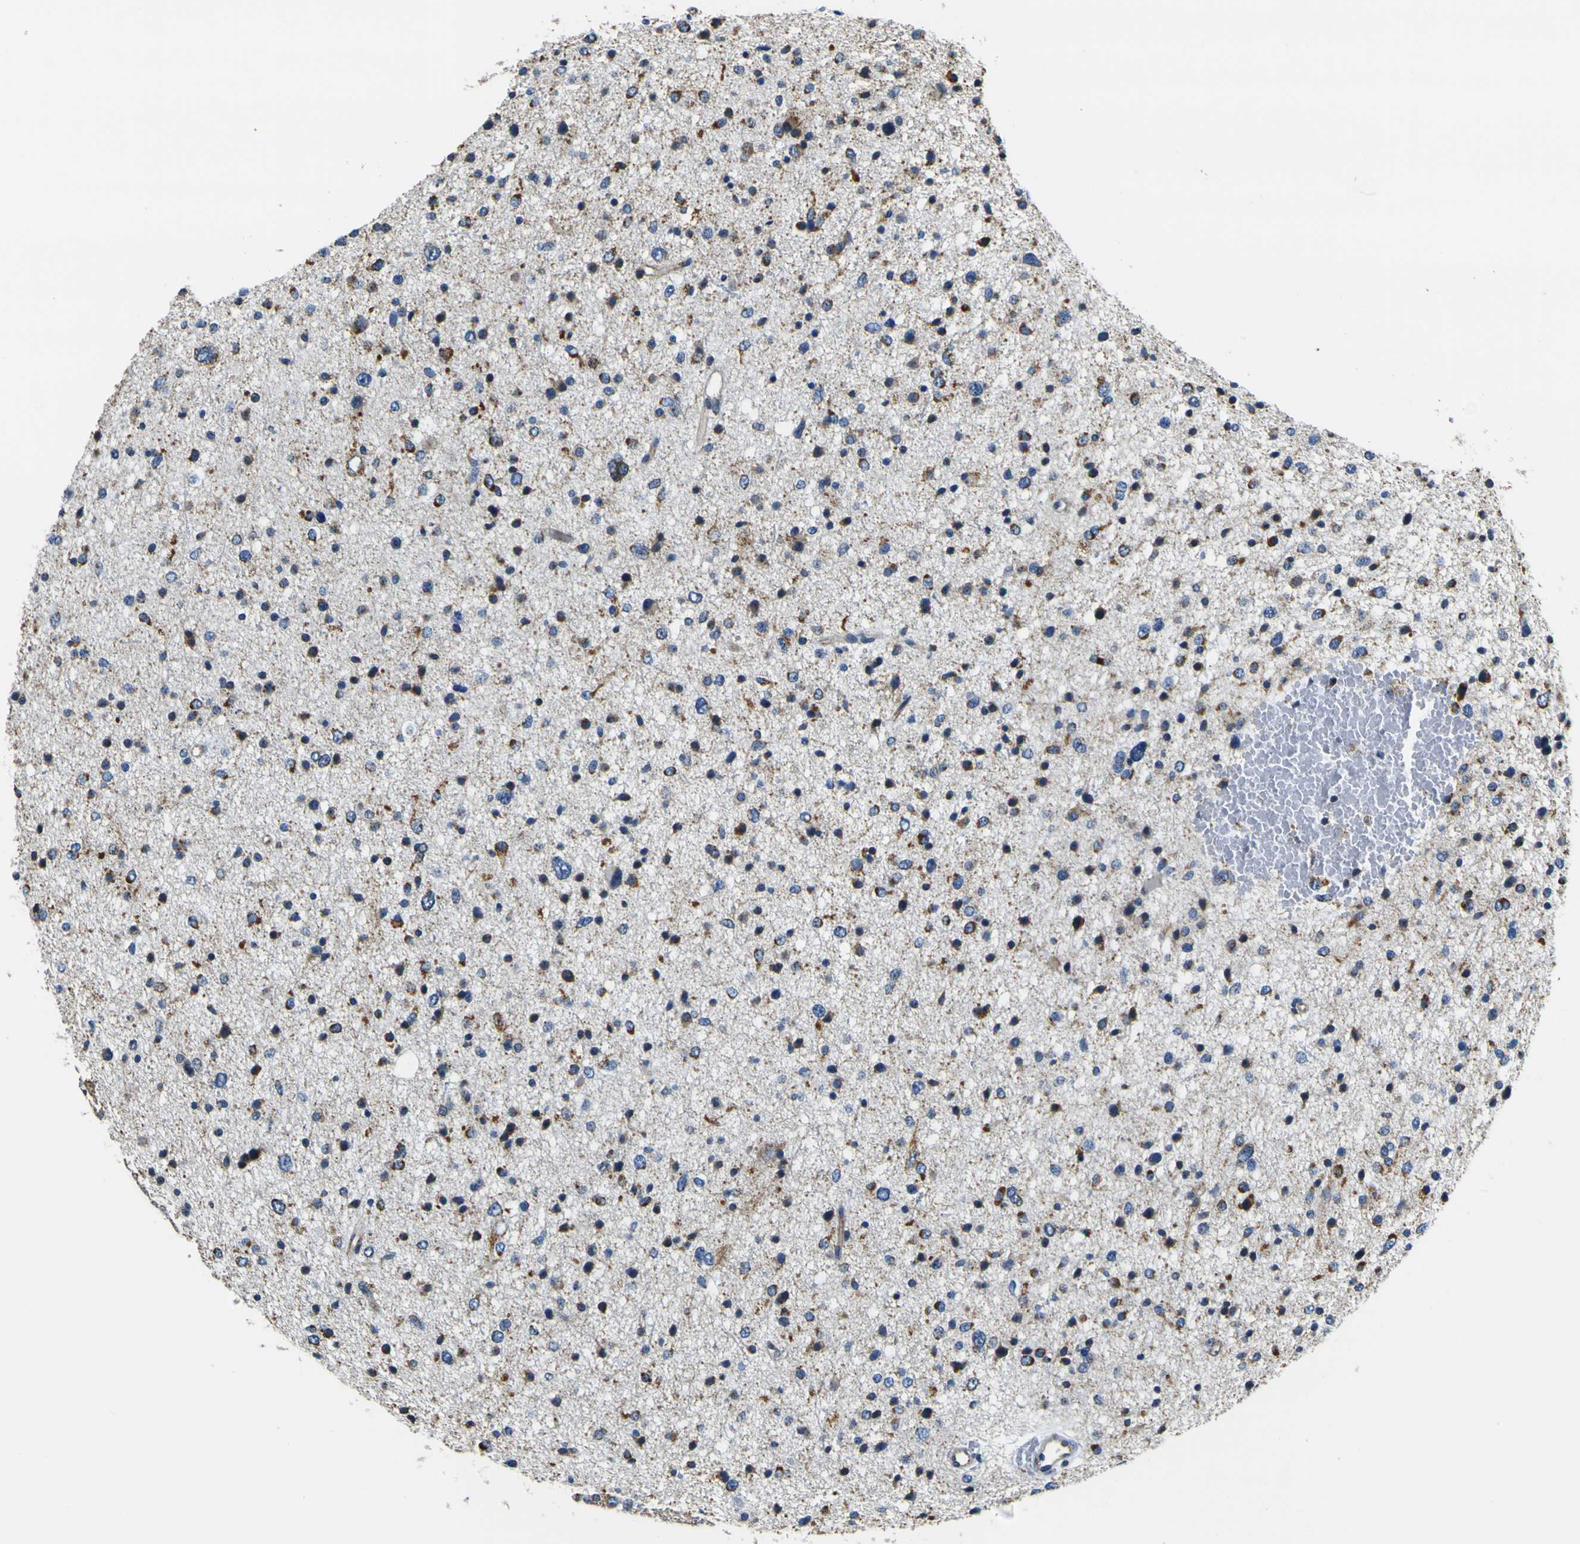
{"staining": {"intensity": "moderate", "quantity": "25%-75%", "location": "cytoplasmic/membranous"}, "tissue": "glioma", "cell_type": "Tumor cells", "image_type": "cancer", "snomed": [{"axis": "morphology", "description": "Glioma, malignant, Low grade"}, {"axis": "topography", "description": "Brain"}], "caption": "Tumor cells display medium levels of moderate cytoplasmic/membranous positivity in approximately 25%-75% of cells in human malignant glioma (low-grade). The staining was performed using DAB (3,3'-diaminobenzidine) to visualize the protein expression in brown, while the nuclei were stained in blue with hematoxylin (Magnification: 20x).", "gene": "LRP4", "patient": {"sex": "female", "age": 37}}